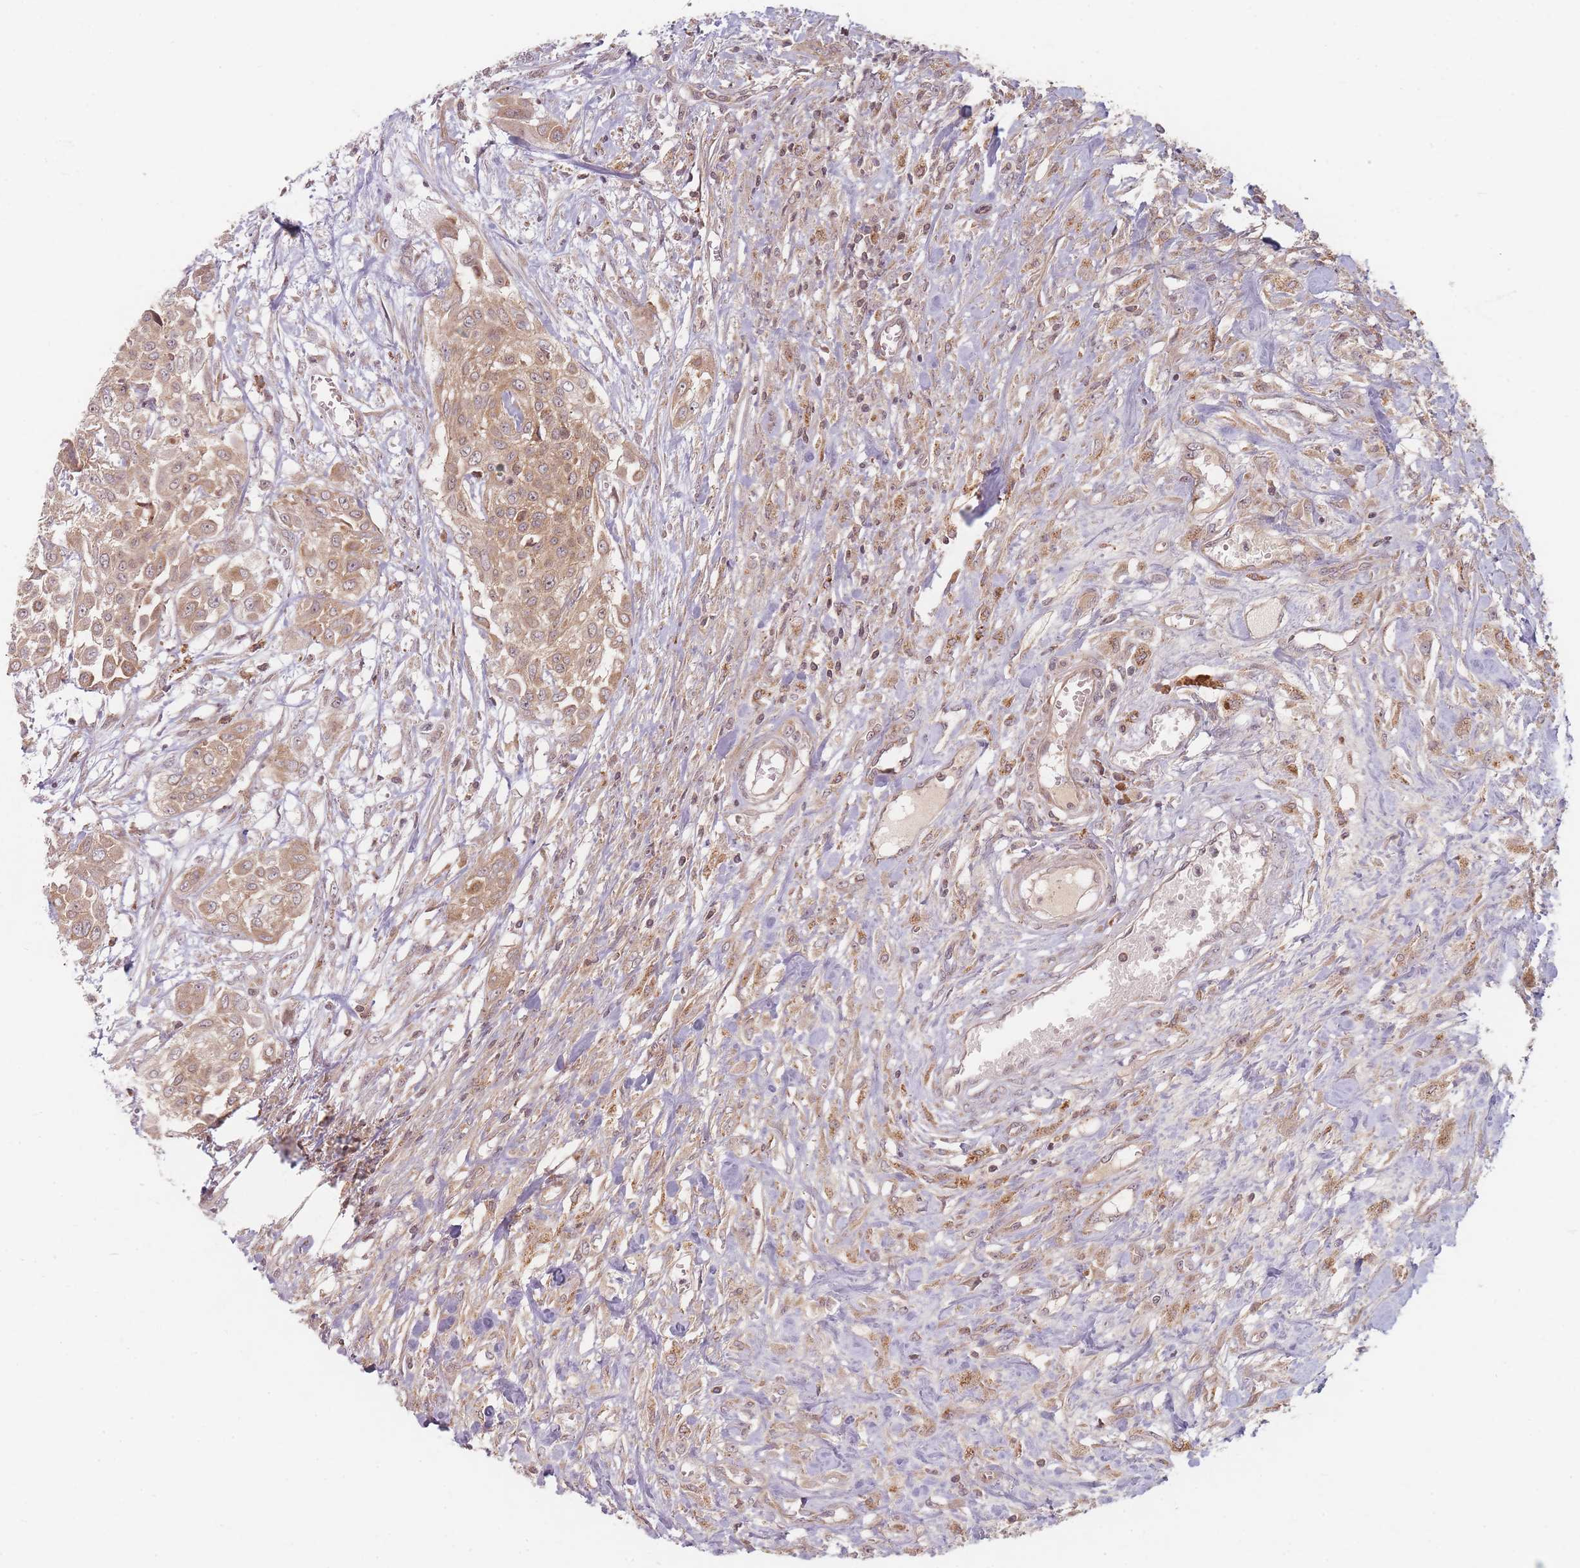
{"staining": {"intensity": "moderate", "quantity": ">75%", "location": "cytoplasmic/membranous"}, "tissue": "urothelial cancer", "cell_type": "Tumor cells", "image_type": "cancer", "snomed": [{"axis": "morphology", "description": "Urothelial carcinoma, High grade"}, {"axis": "topography", "description": "Urinary bladder"}], "caption": "Protein staining displays moderate cytoplasmic/membranous staining in about >75% of tumor cells in urothelial carcinoma (high-grade). The staining was performed using DAB (3,3'-diaminobenzidine), with brown indicating positive protein expression. Nuclei are stained blue with hematoxylin.", "gene": "RADX", "patient": {"sex": "male", "age": 57}}